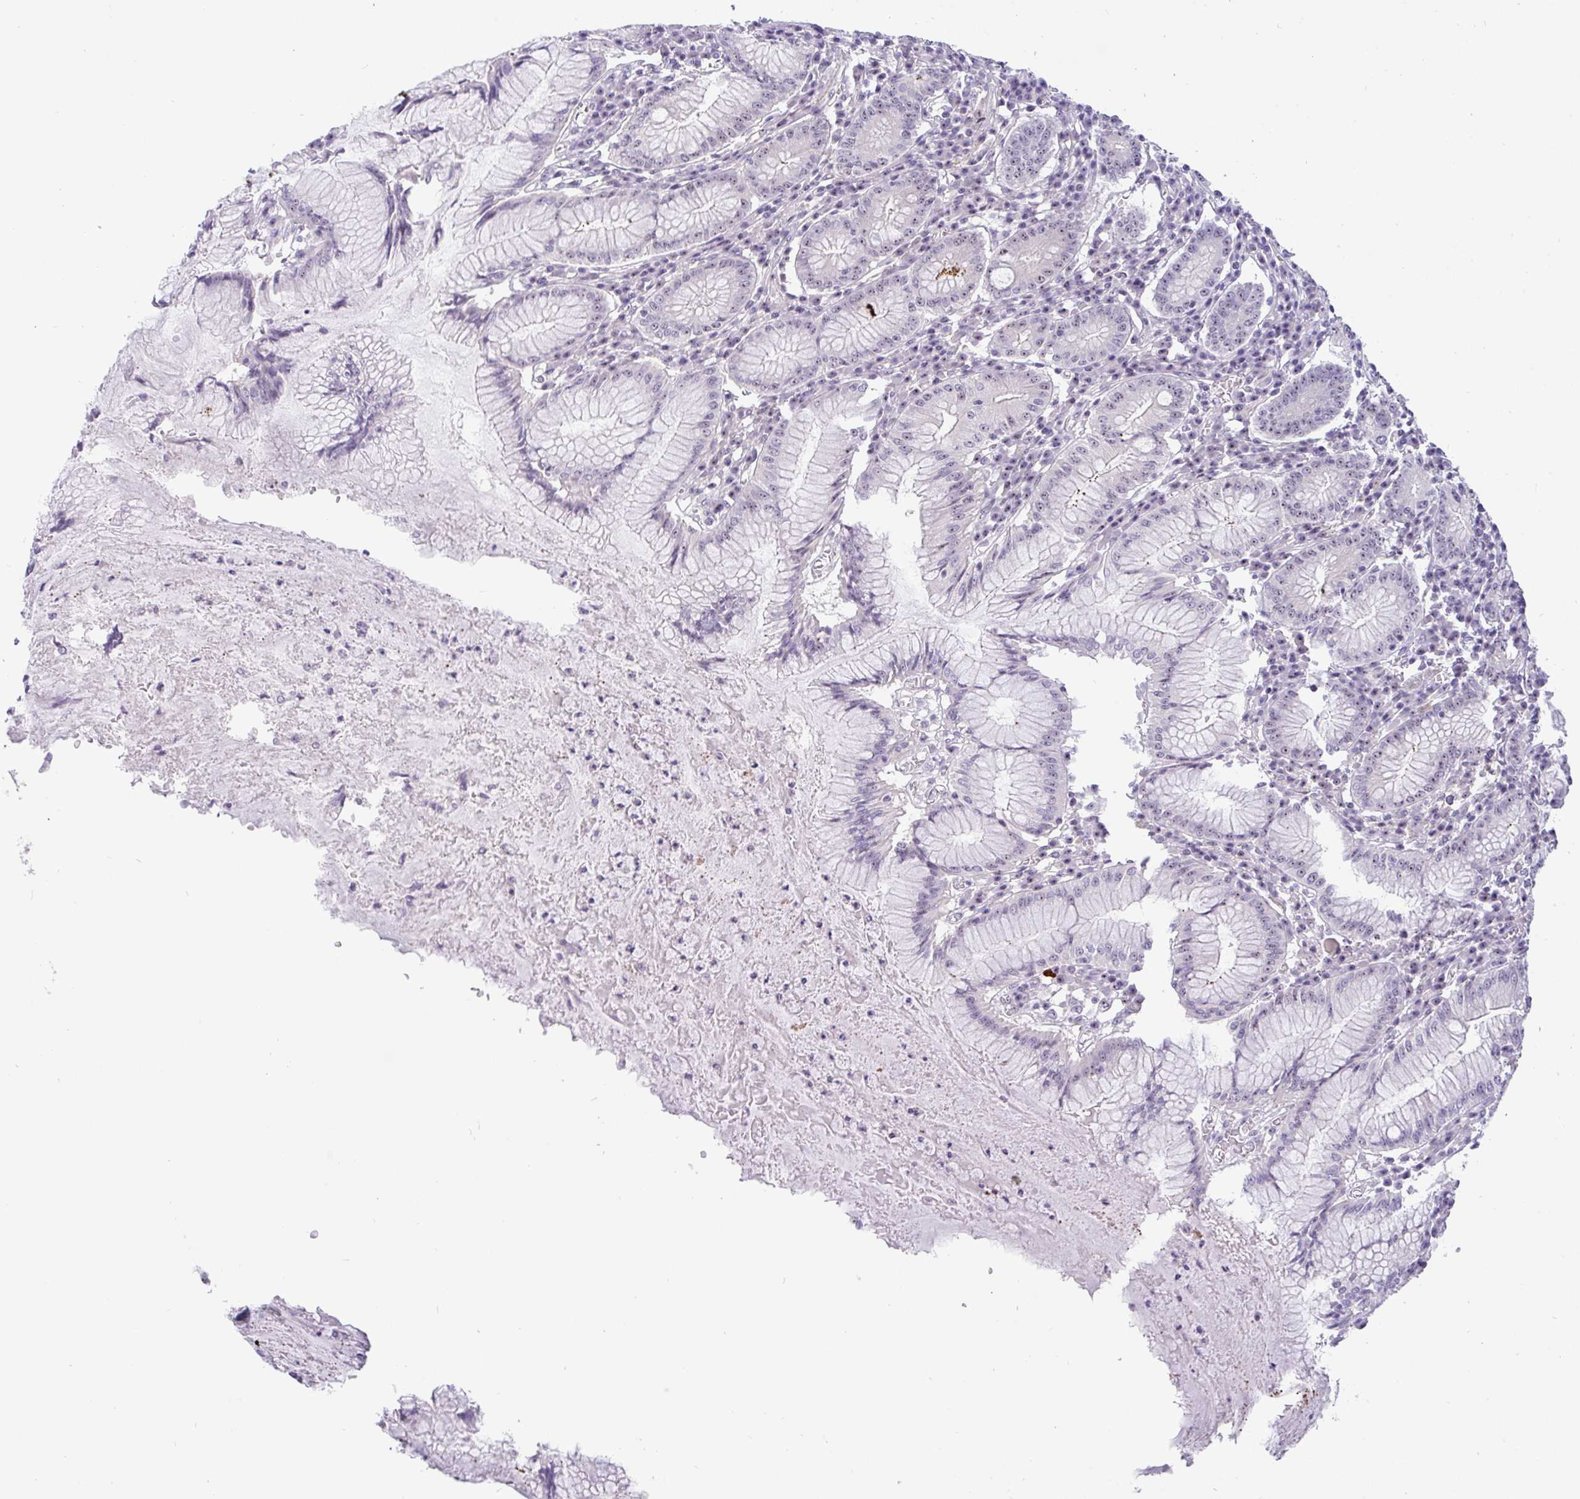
{"staining": {"intensity": "moderate", "quantity": "25%-75%", "location": "nuclear"}, "tissue": "stomach", "cell_type": "Glandular cells", "image_type": "normal", "snomed": [{"axis": "morphology", "description": "Normal tissue, NOS"}, {"axis": "topography", "description": "Stomach"}], "caption": "This micrograph displays normal stomach stained with immunohistochemistry to label a protein in brown. The nuclear of glandular cells show moderate positivity for the protein. Nuclei are counter-stained blue.", "gene": "MXRA8", "patient": {"sex": "male", "age": 55}}